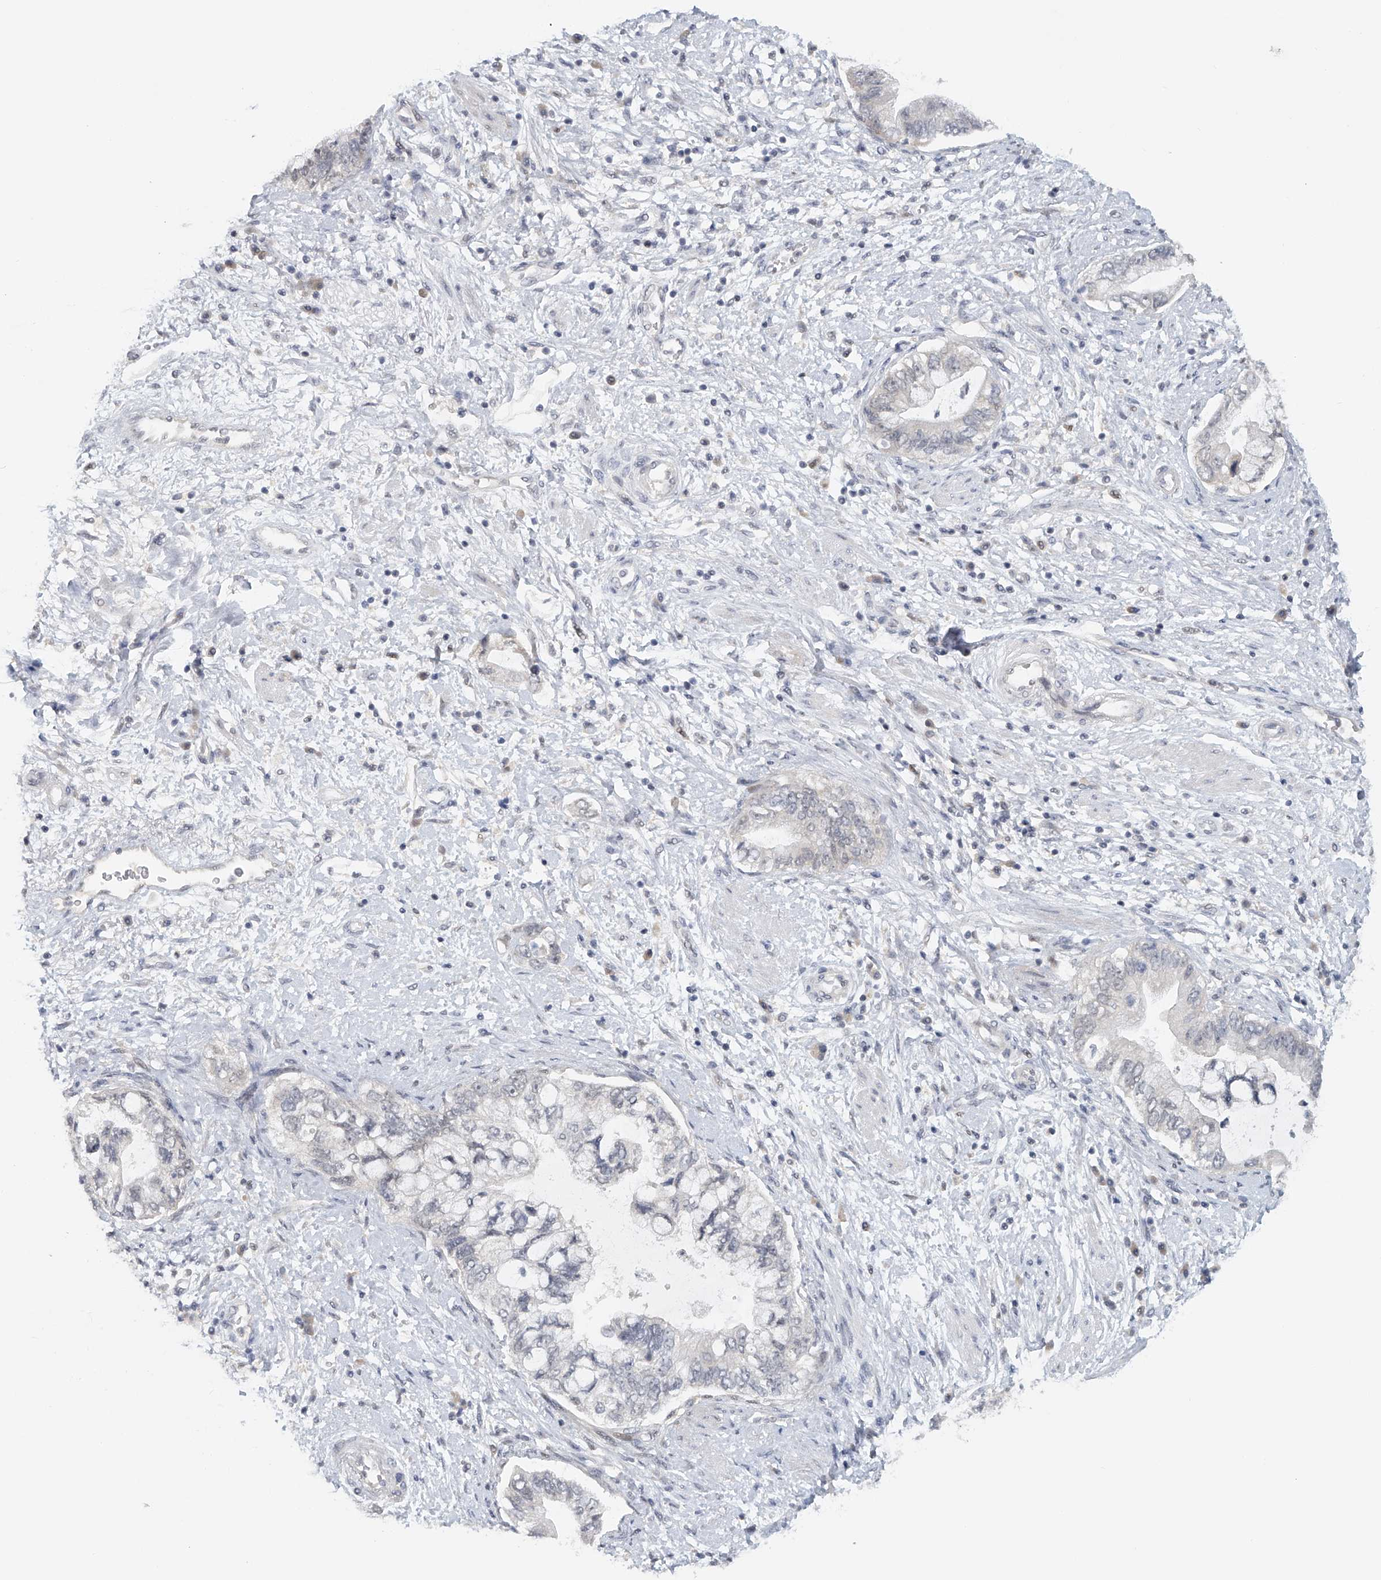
{"staining": {"intensity": "negative", "quantity": "none", "location": "none"}, "tissue": "pancreatic cancer", "cell_type": "Tumor cells", "image_type": "cancer", "snomed": [{"axis": "morphology", "description": "Adenocarcinoma, NOS"}, {"axis": "topography", "description": "Pancreas"}], "caption": "This is an immunohistochemistry image of pancreatic cancer. There is no positivity in tumor cells.", "gene": "DDX43", "patient": {"sex": "female", "age": 73}}